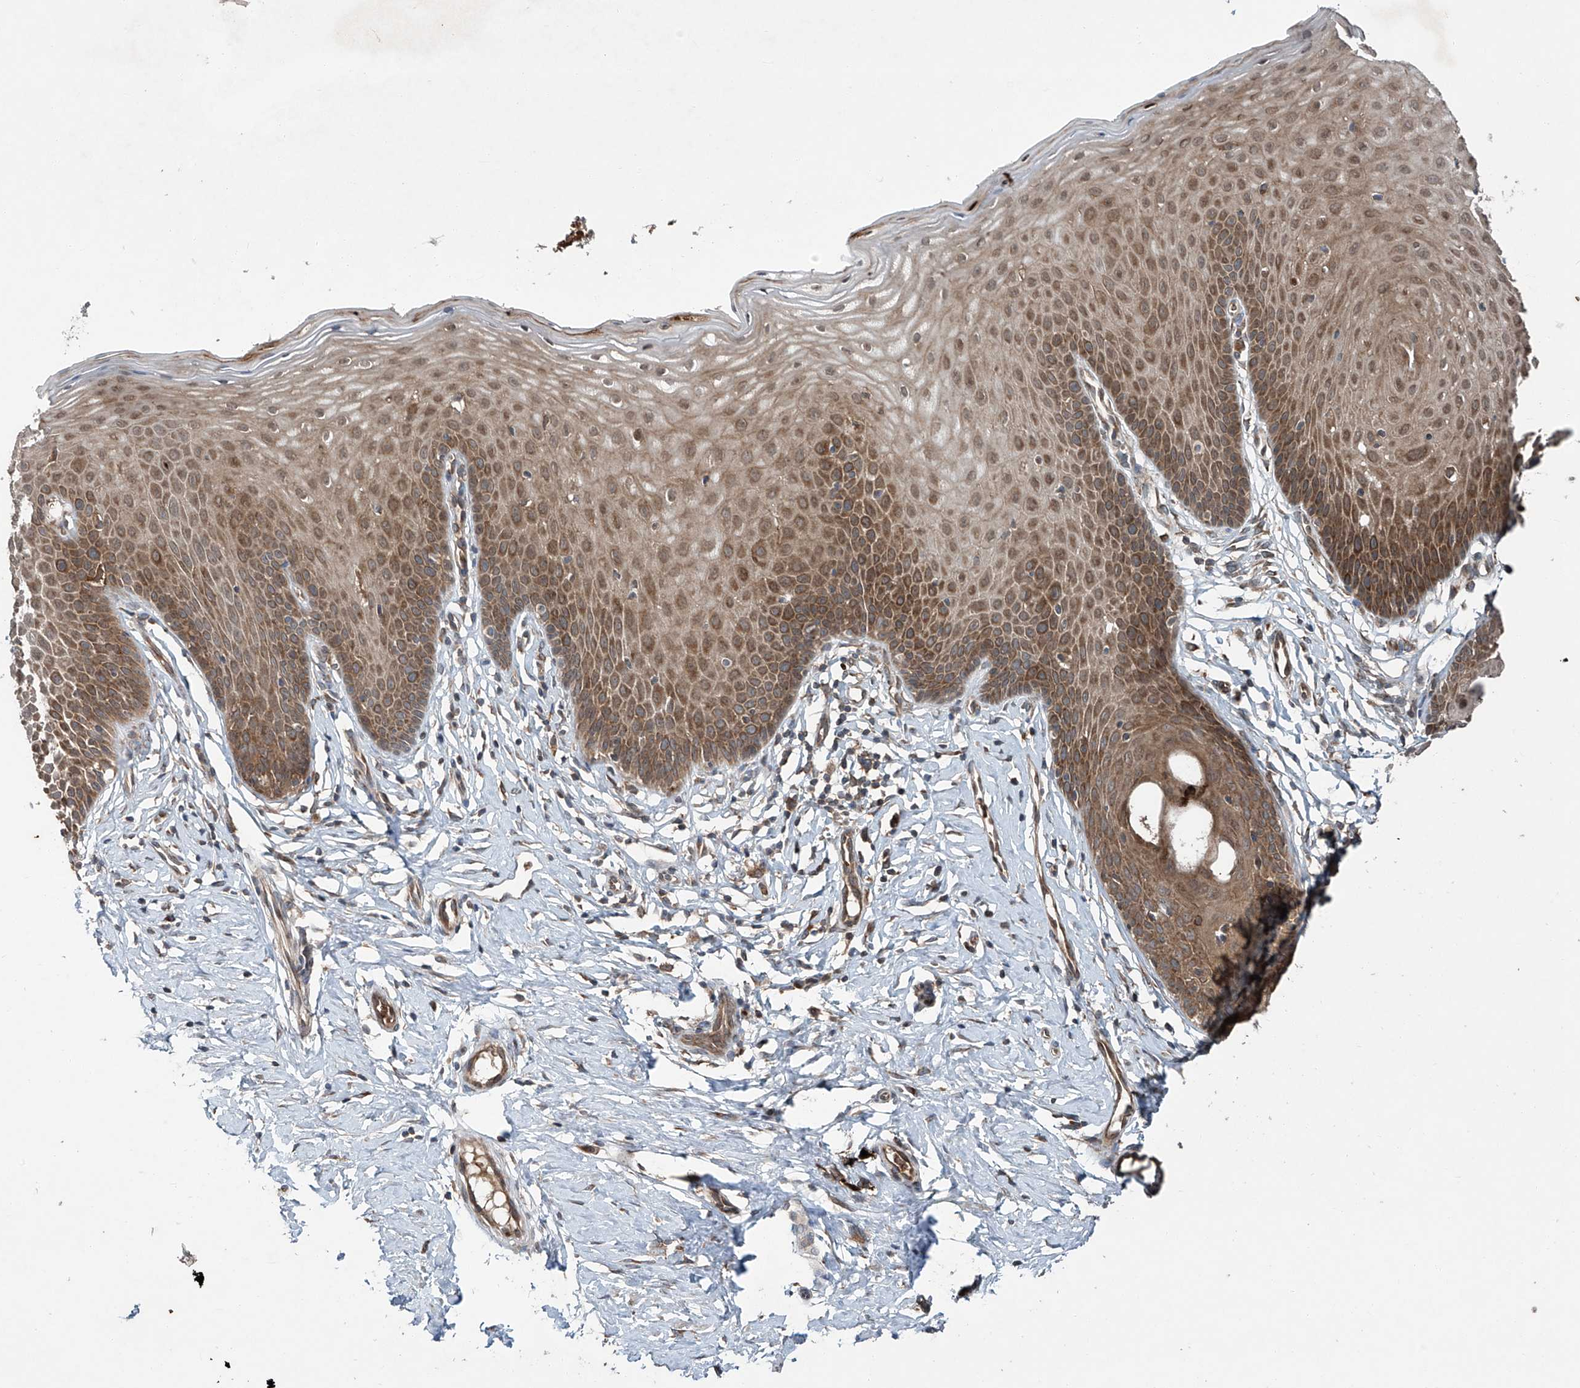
{"staining": {"intensity": "moderate", "quantity": ">75%", "location": "cytoplasmic/membranous"}, "tissue": "cervix", "cell_type": "Squamous epithelial cells", "image_type": "normal", "snomed": [{"axis": "morphology", "description": "Normal tissue, NOS"}, {"axis": "topography", "description": "Cervix"}], "caption": "An immunohistochemistry micrograph of unremarkable tissue is shown. Protein staining in brown shows moderate cytoplasmic/membranous positivity in cervix within squamous epithelial cells. The staining was performed using DAB to visualize the protein expression in brown, while the nuclei were stained in blue with hematoxylin (Magnification: 20x).", "gene": "ZDHHC9", "patient": {"sex": "female", "age": 36}}